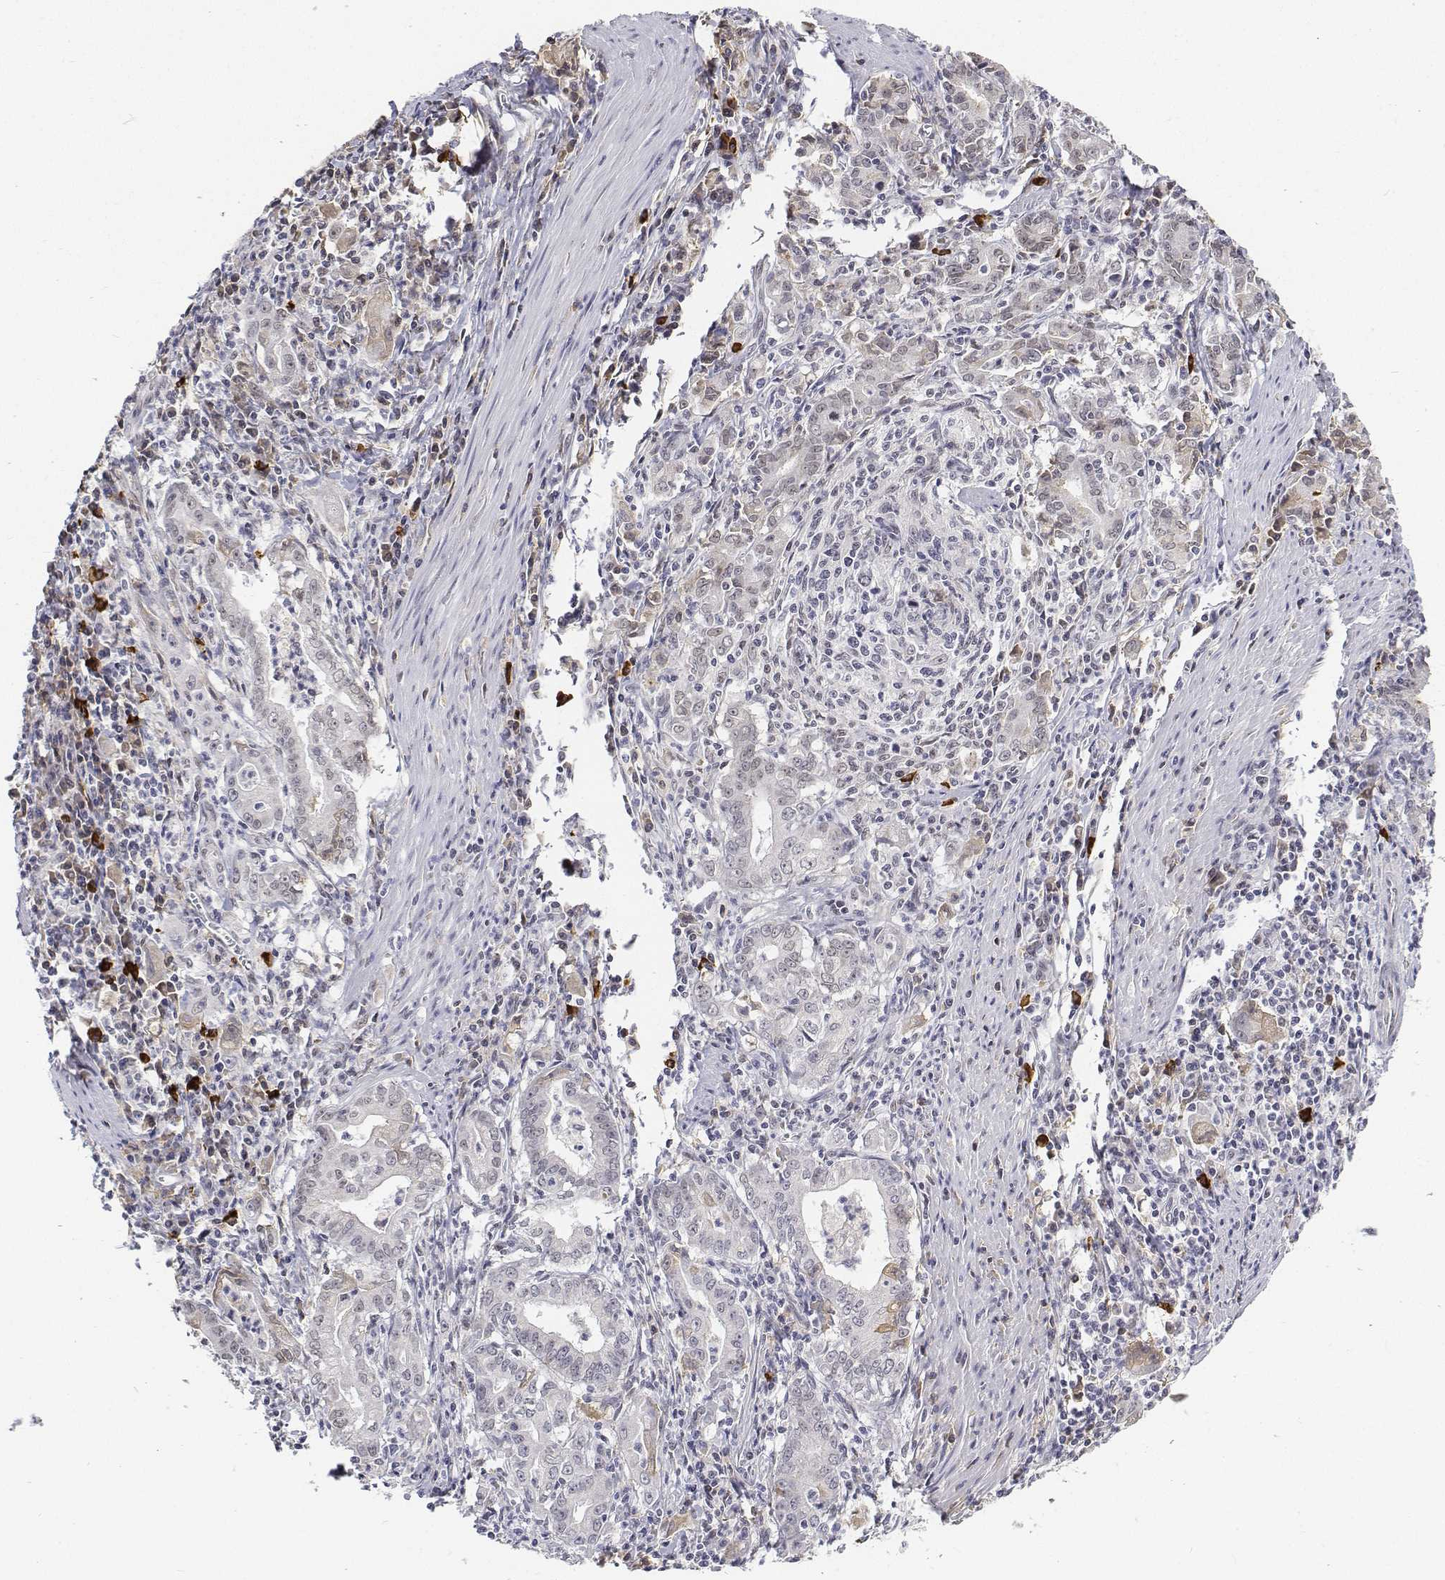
{"staining": {"intensity": "negative", "quantity": "none", "location": "none"}, "tissue": "stomach cancer", "cell_type": "Tumor cells", "image_type": "cancer", "snomed": [{"axis": "morphology", "description": "Adenocarcinoma, NOS"}, {"axis": "topography", "description": "Stomach, upper"}], "caption": "Tumor cells are negative for brown protein staining in stomach cancer.", "gene": "ATRX", "patient": {"sex": "female", "age": 79}}